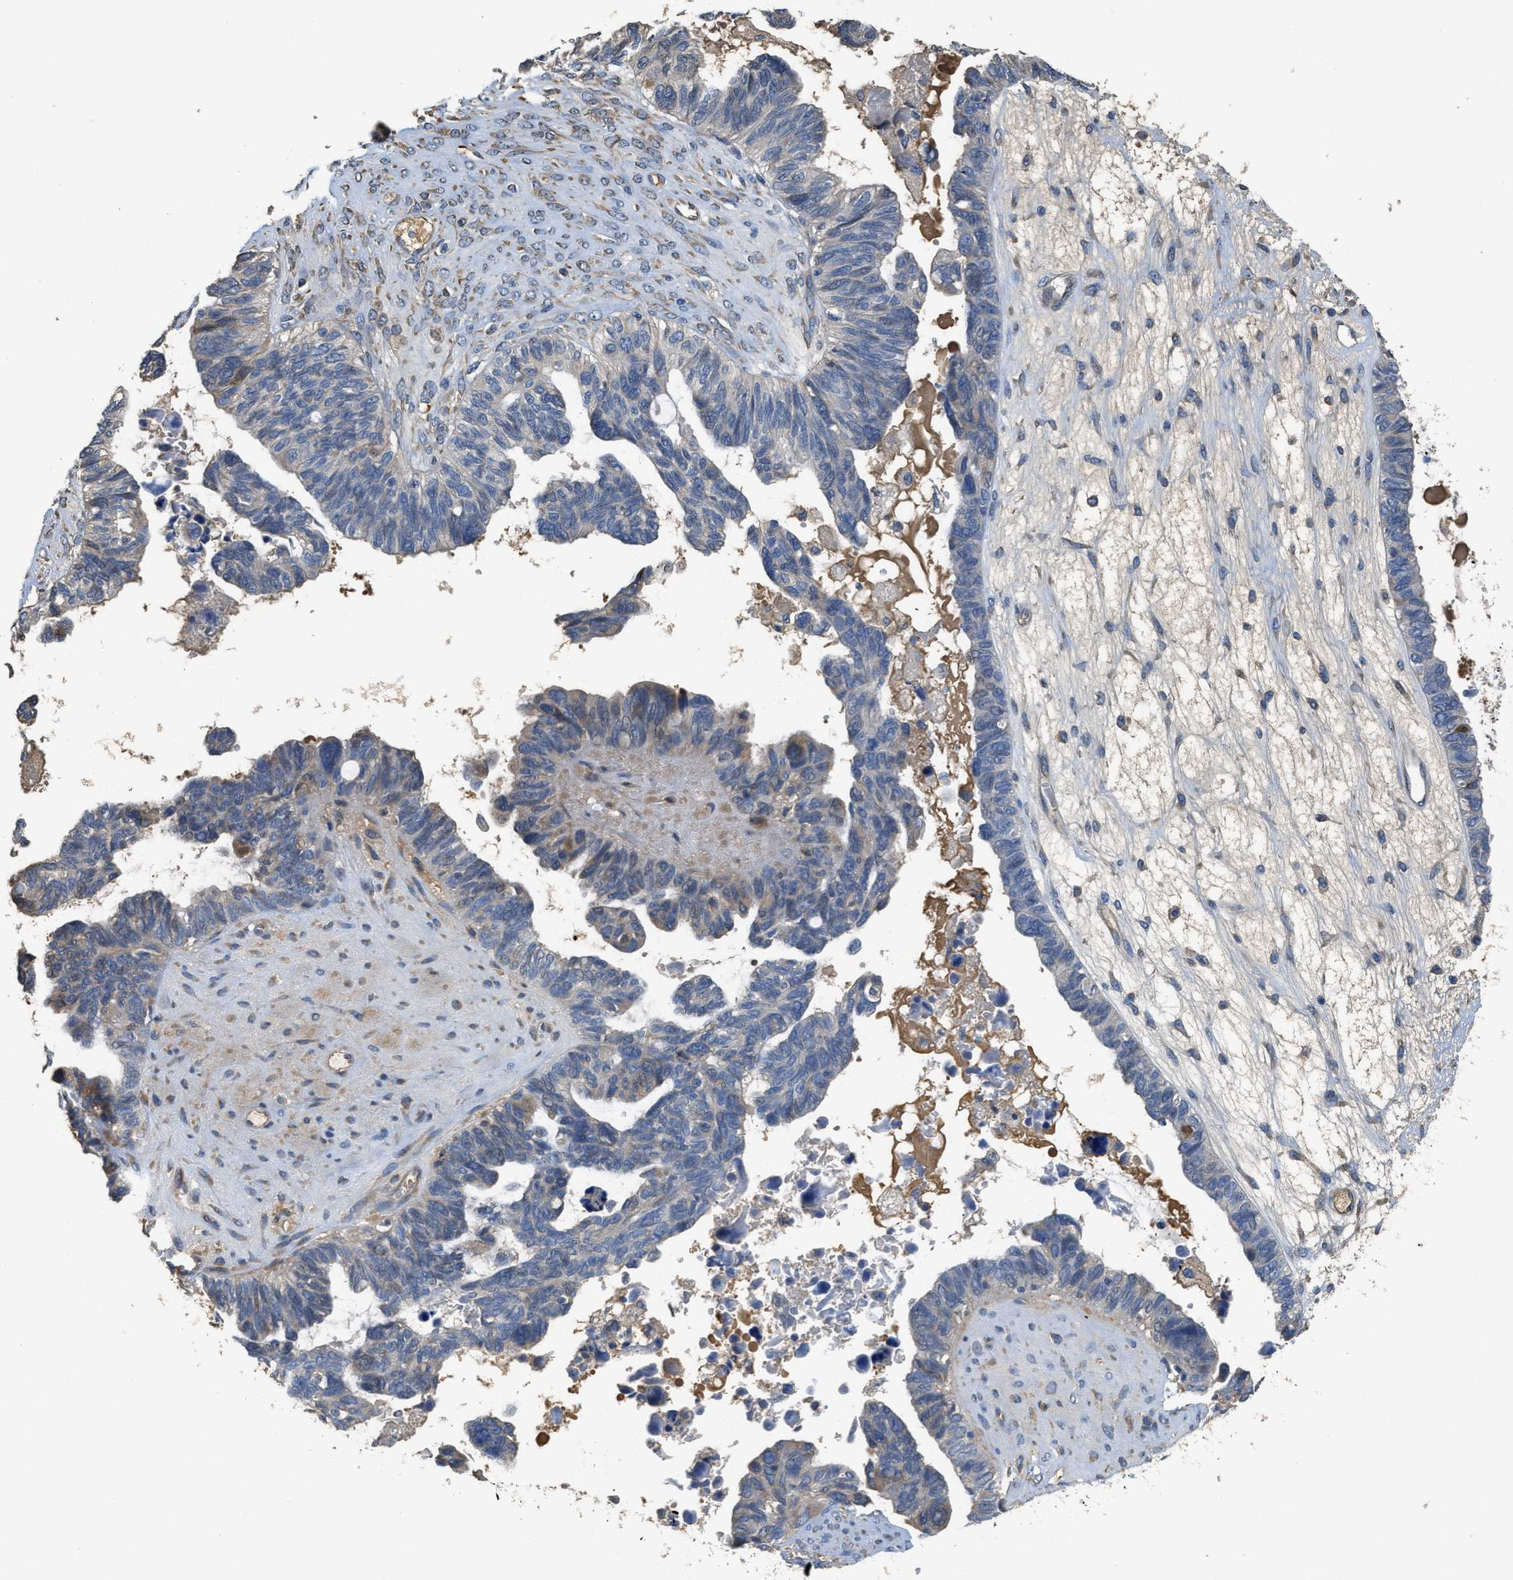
{"staining": {"intensity": "negative", "quantity": "none", "location": "none"}, "tissue": "ovarian cancer", "cell_type": "Tumor cells", "image_type": "cancer", "snomed": [{"axis": "morphology", "description": "Cystadenocarcinoma, serous, NOS"}, {"axis": "topography", "description": "Ovary"}], "caption": "A high-resolution photomicrograph shows immunohistochemistry staining of ovarian serous cystadenocarcinoma, which shows no significant staining in tumor cells.", "gene": "RIPK2", "patient": {"sex": "female", "age": 79}}